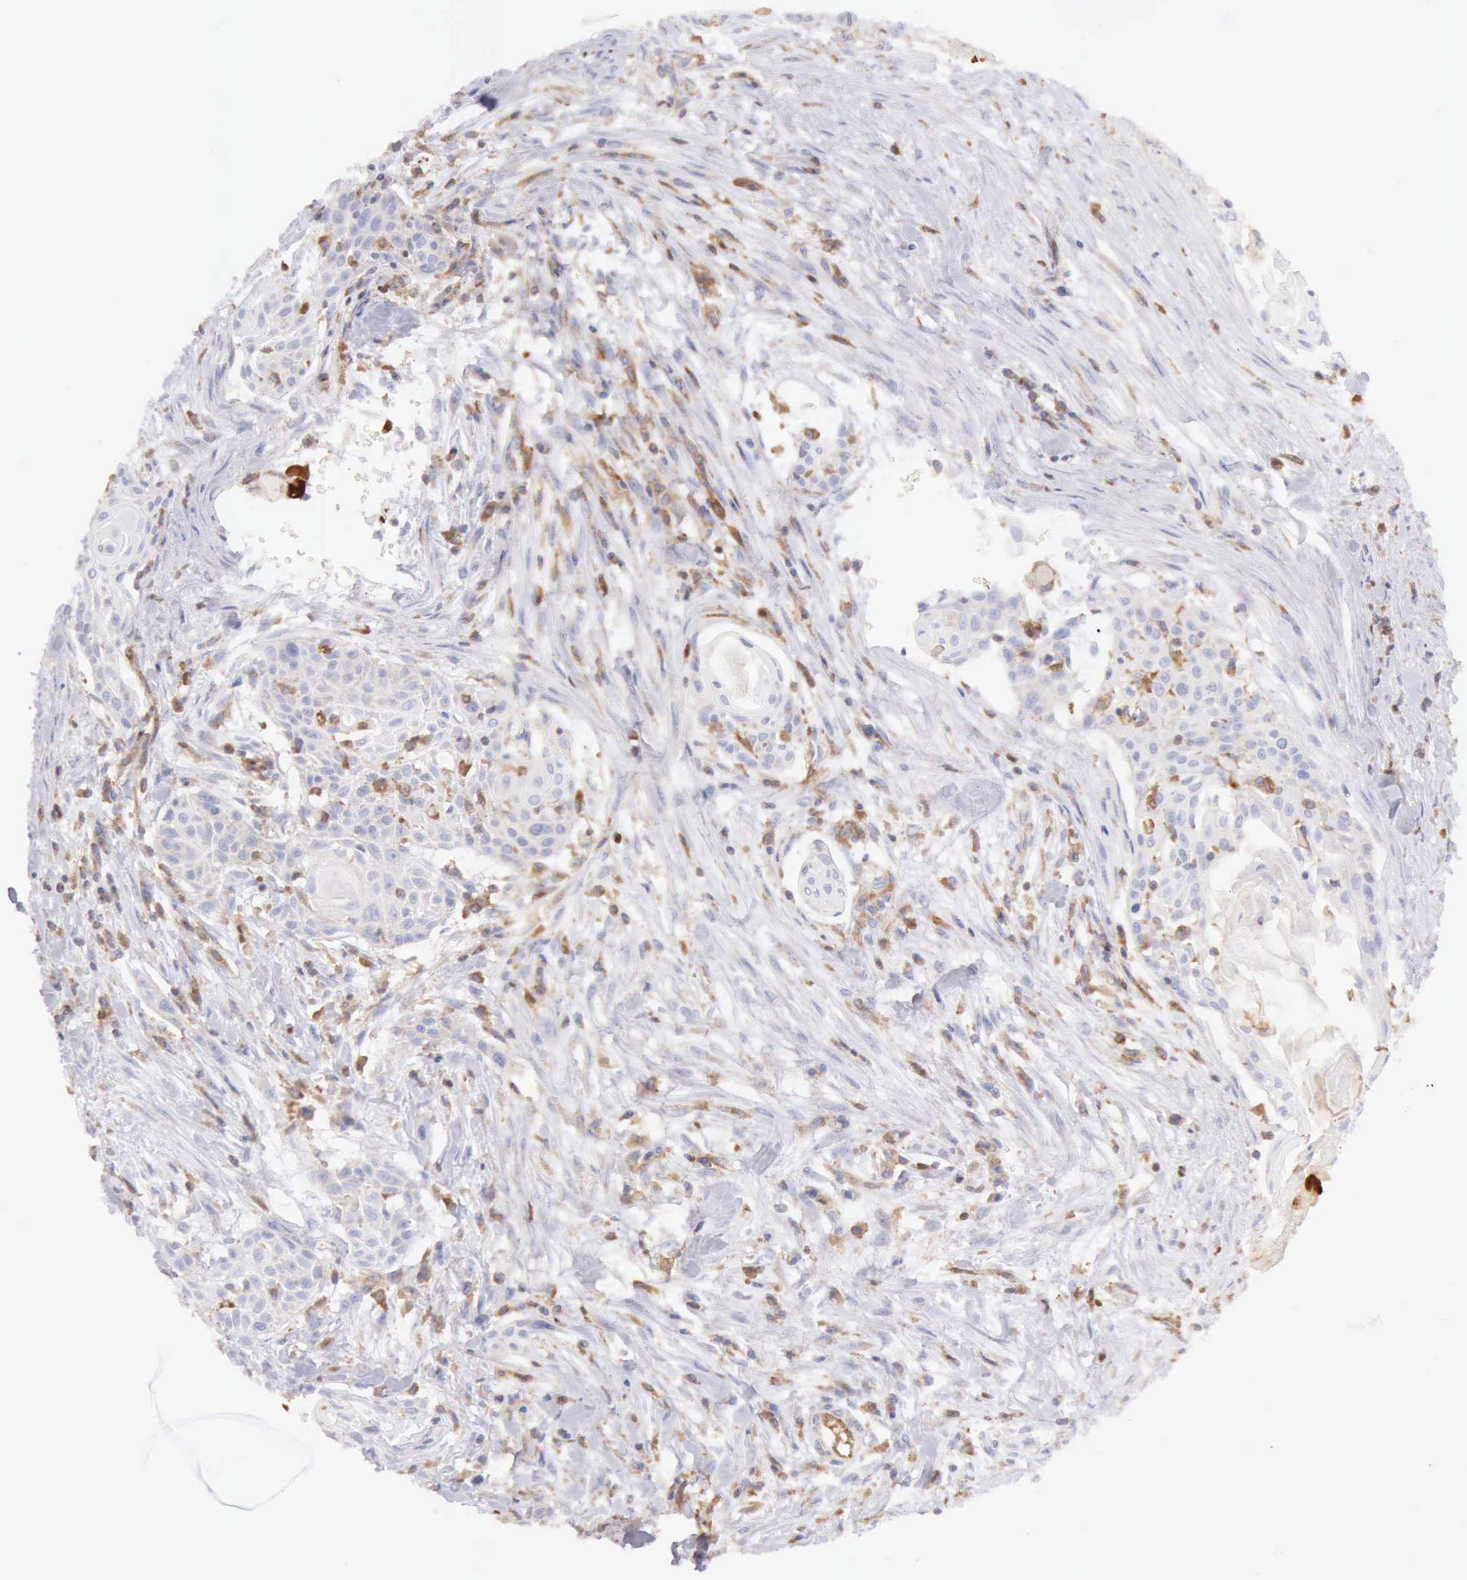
{"staining": {"intensity": "negative", "quantity": "none", "location": "none"}, "tissue": "head and neck cancer", "cell_type": "Tumor cells", "image_type": "cancer", "snomed": [{"axis": "morphology", "description": "Squamous cell carcinoma, NOS"}, {"axis": "morphology", "description": "Squamous cell carcinoma, metastatic, NOS"}, {"axis": "topography", "description": "Lymph node"}, {"axis": "topography", "description": "Salivary gland"}, {"axis": "topography", "description": "Head-Neck"}], "caption": "Immunohistochemistry of head and neck squamous cell carcinoma exhibits no staining in tumor cells.", "gene": "ARHGAP4", "patient": {"sex": "female", "age": 74}}